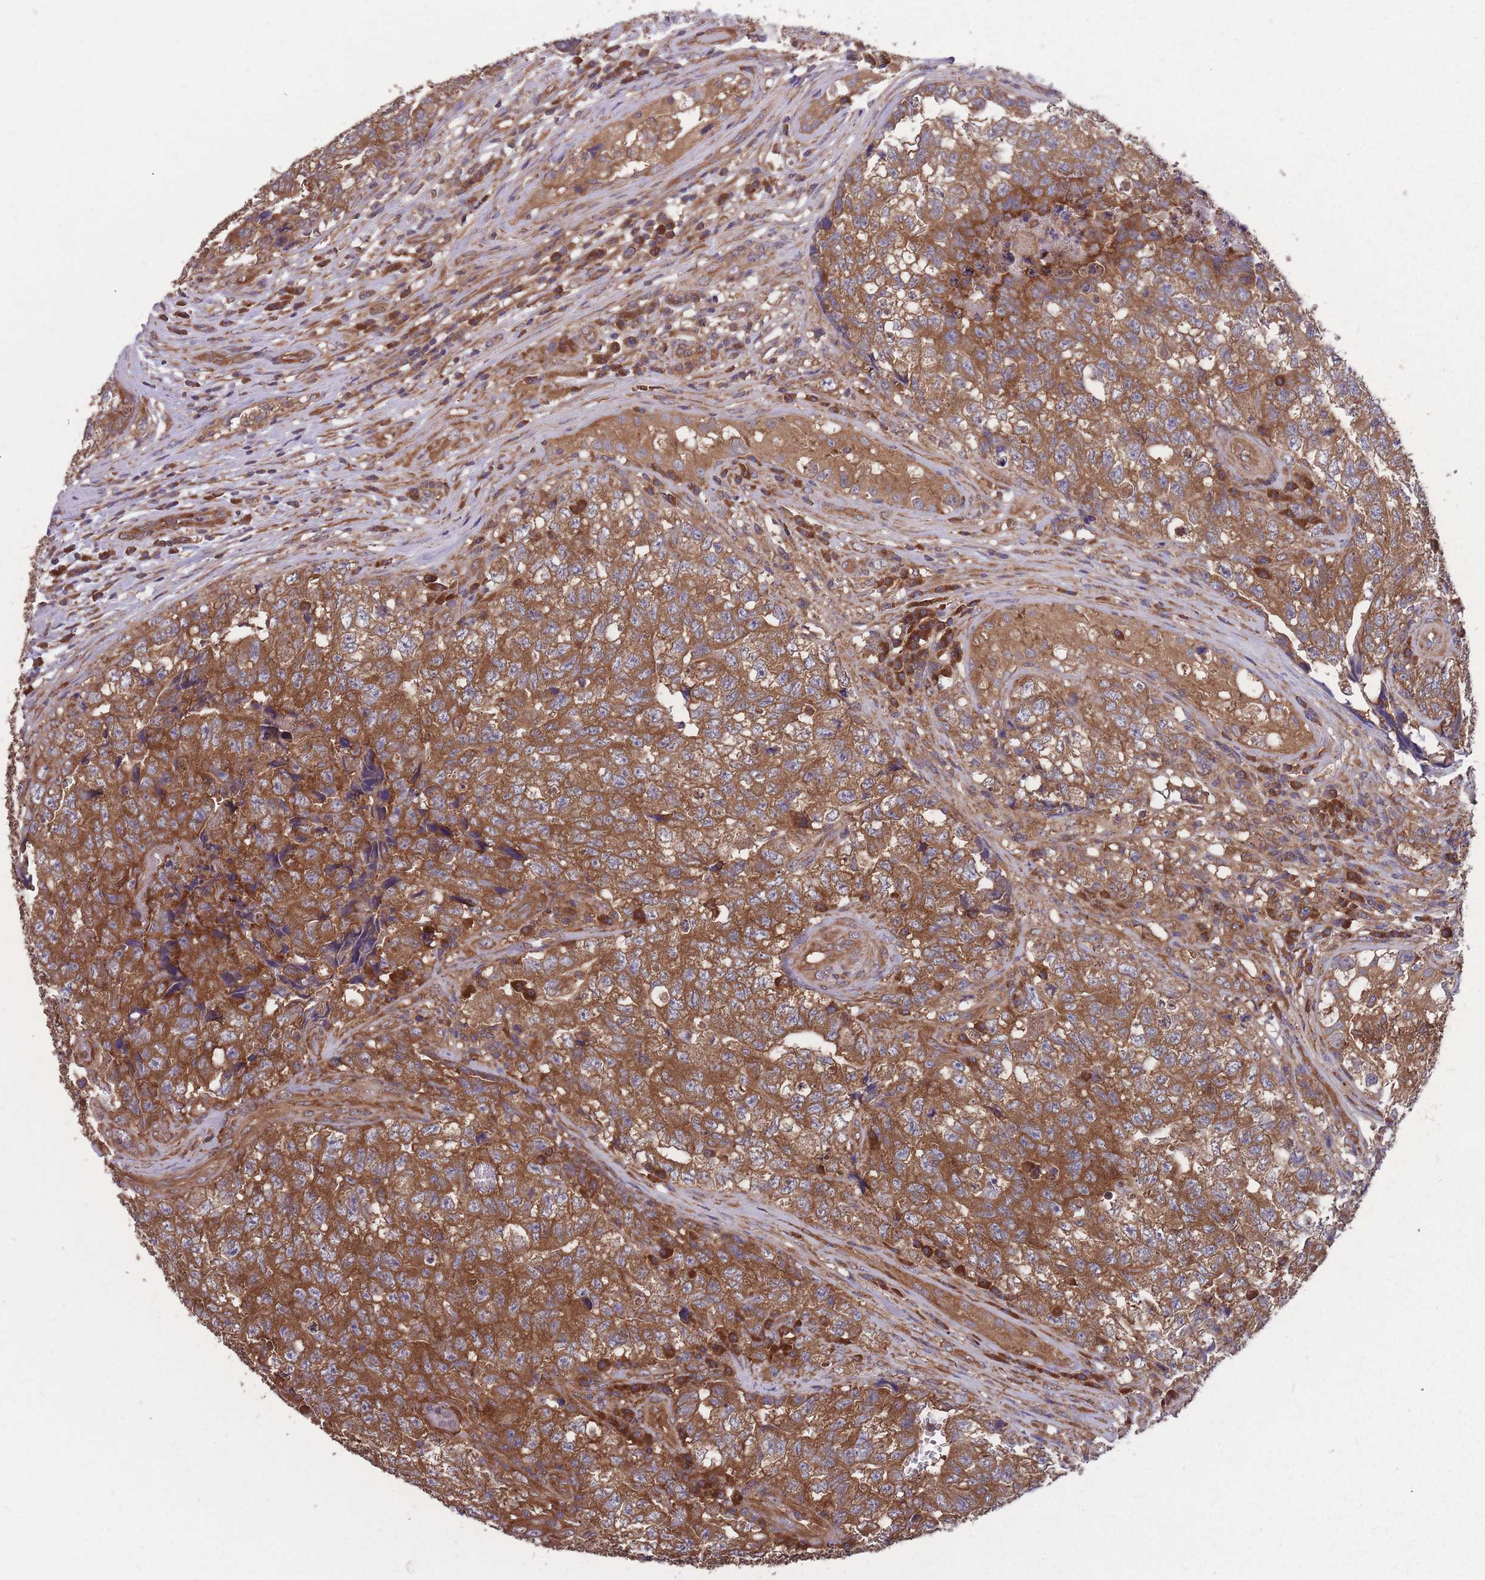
{"staining": {"intensity": "strong", "quantity": ">75%", "location": "cytoplasmic/membranous"}, "tissue": "testis cancer", "cell_type": "Tumor cells", "image_type": "cancer", "snomed": [{"axis": "morphology", "description": "Carcinoma, Embryonal, NOS"}, {"axis": "topography", "description": "Testis"}], "caption": "The micrograph reveals a brown stain indicating the presence of a protein in the cytoplasmic/membranous of tumor cells in testis cancer (embryonal carcinoma).", "gene": "ZPR1", "patient": {"sex": "male", "age": 31}}